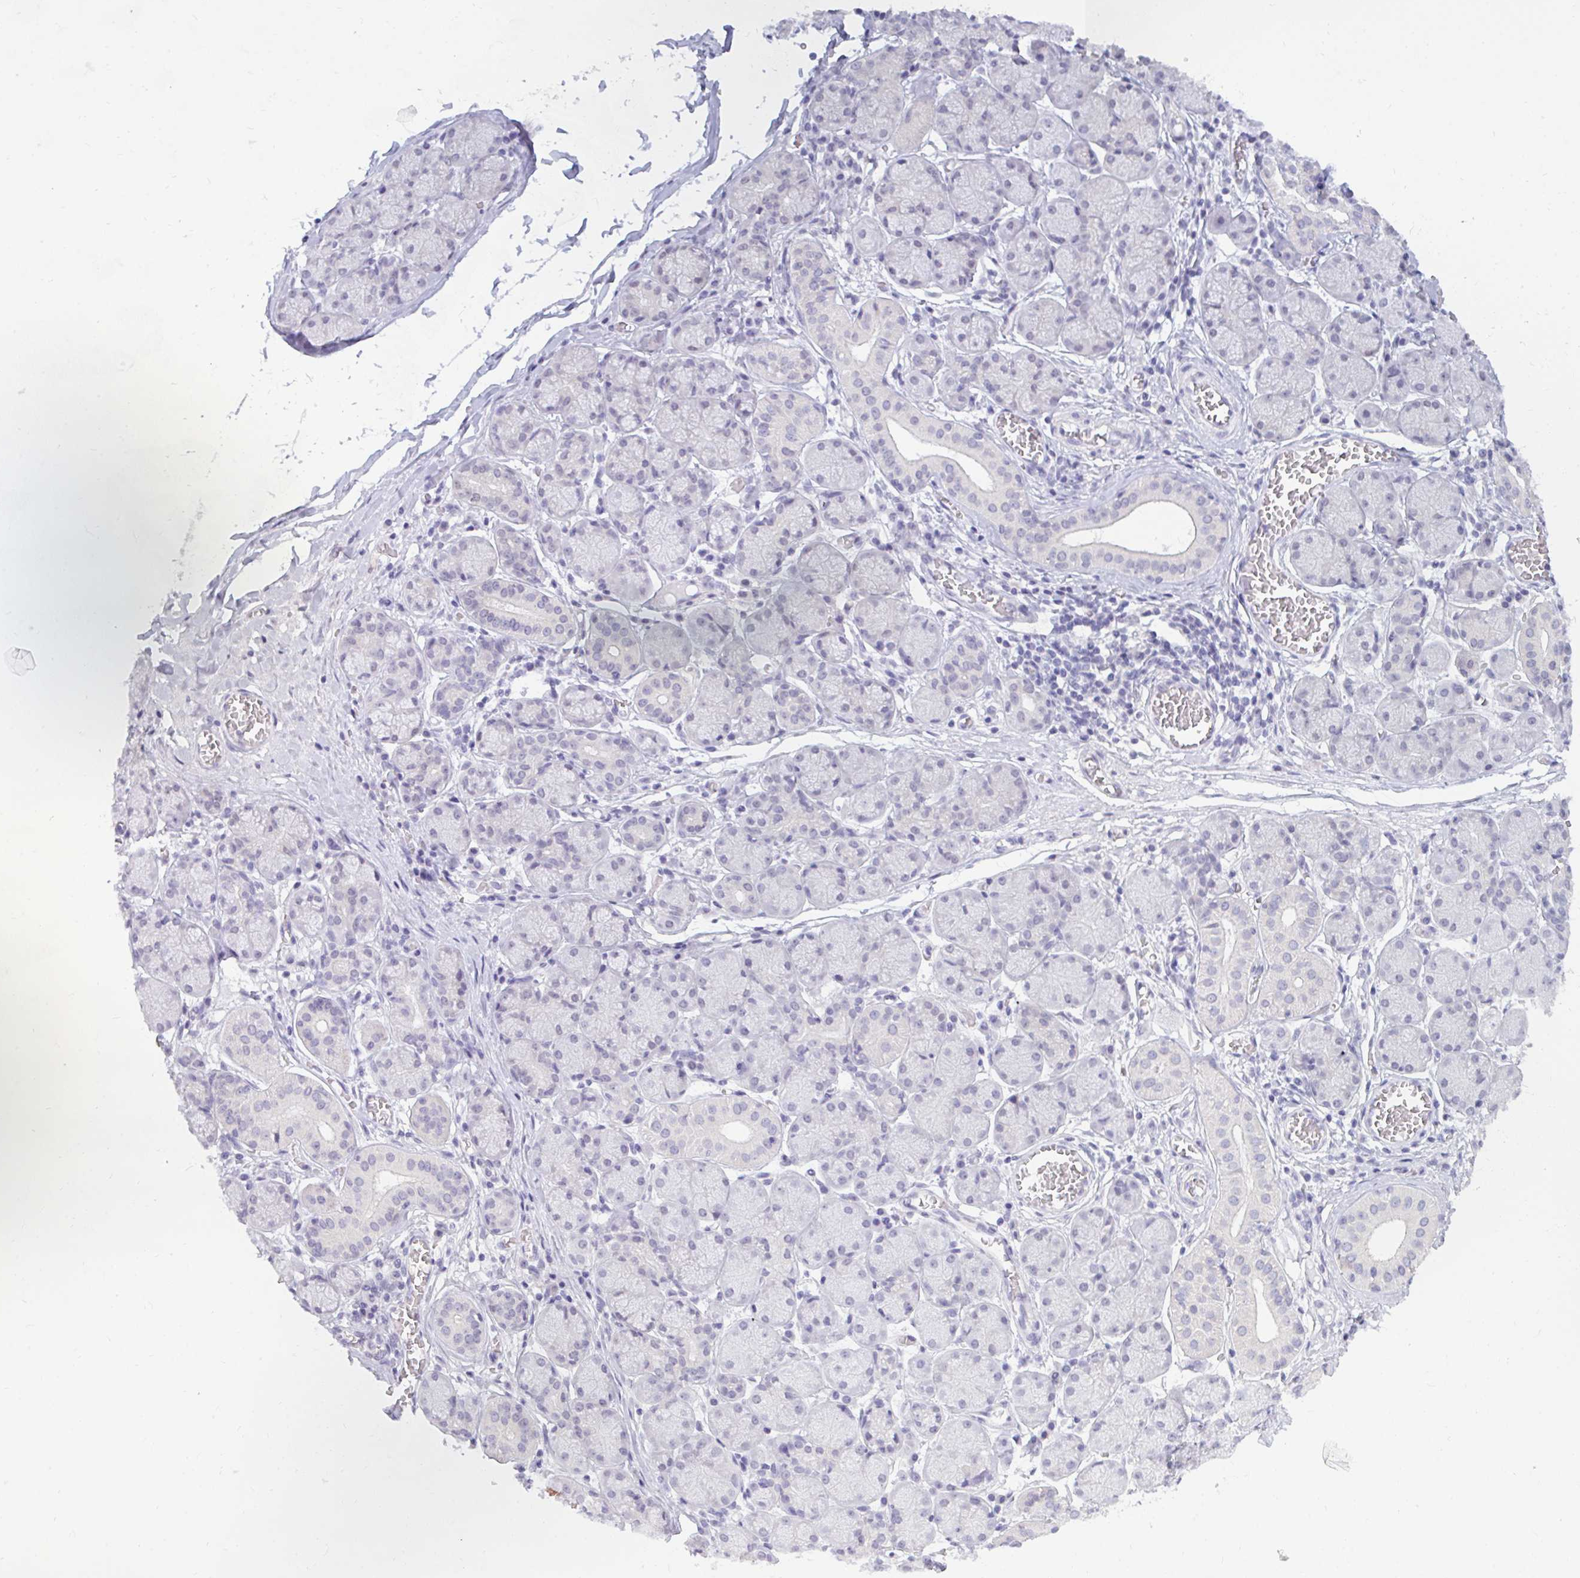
{"staining": {"intensity": "negative", "quantity": "none", "location": "none"}, "tissue": "salivary gland", "cell_type": "Glandular cells", "image_type": "normal", "snomed": [{"axis": "morphology", "description": "Normal tissue, NOS"}, {"axis": "topography", "description": "Salivary gland"}], "caption": "Micrograph shows no significant protein expression in glandular cells of unremarkable salivary gland. (DAB (3,3'-diaminobenzidine) immunohistochemistry (IHC), high magnification).", "gene": "CSE1L", "patient": {"sex": "female", "age": 24}}